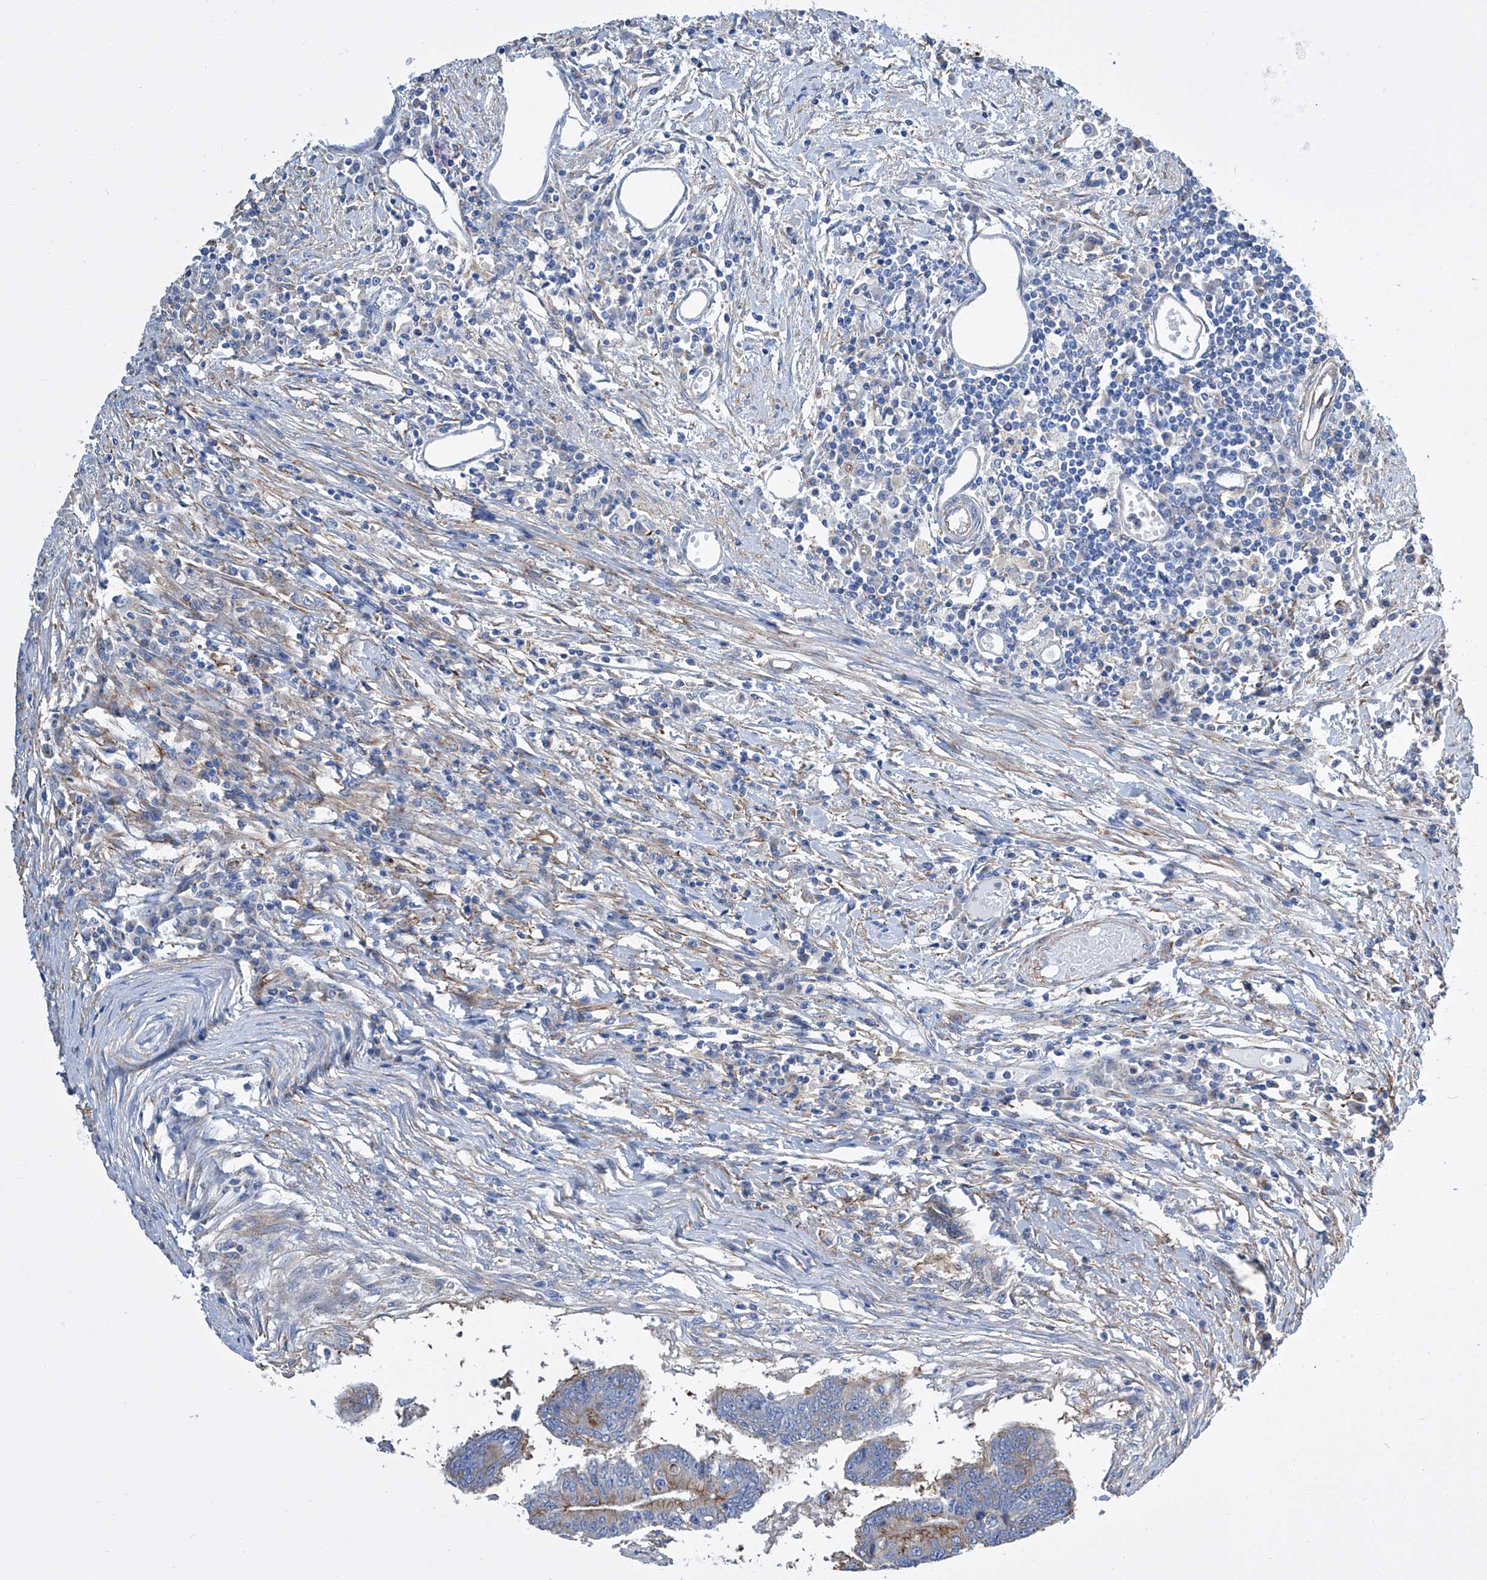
{"staining": {"intensity": "moderate", "quantity": "25%-75%", "location": "cytoplasmic/membranous"}, "tissue": "colorectal cancer", "cell_type": "Tumor cells", "image_type": "cancer", "snomed": [{"axis": "morphology", "description": "Adenoma, NOS"}, {"axis": "morphology", "description": "Adenocarcinoma, NOS"}, {"axis": "topography", "description": "Colon"}], "caption": "The histopathology image displays staining of colorectal cancer, revealing moderate cytoplasmic/membranous protein expression (brown color) within tumor cells.", "gene": "GPT", "patient": {"sex": "male", "age": 79}}